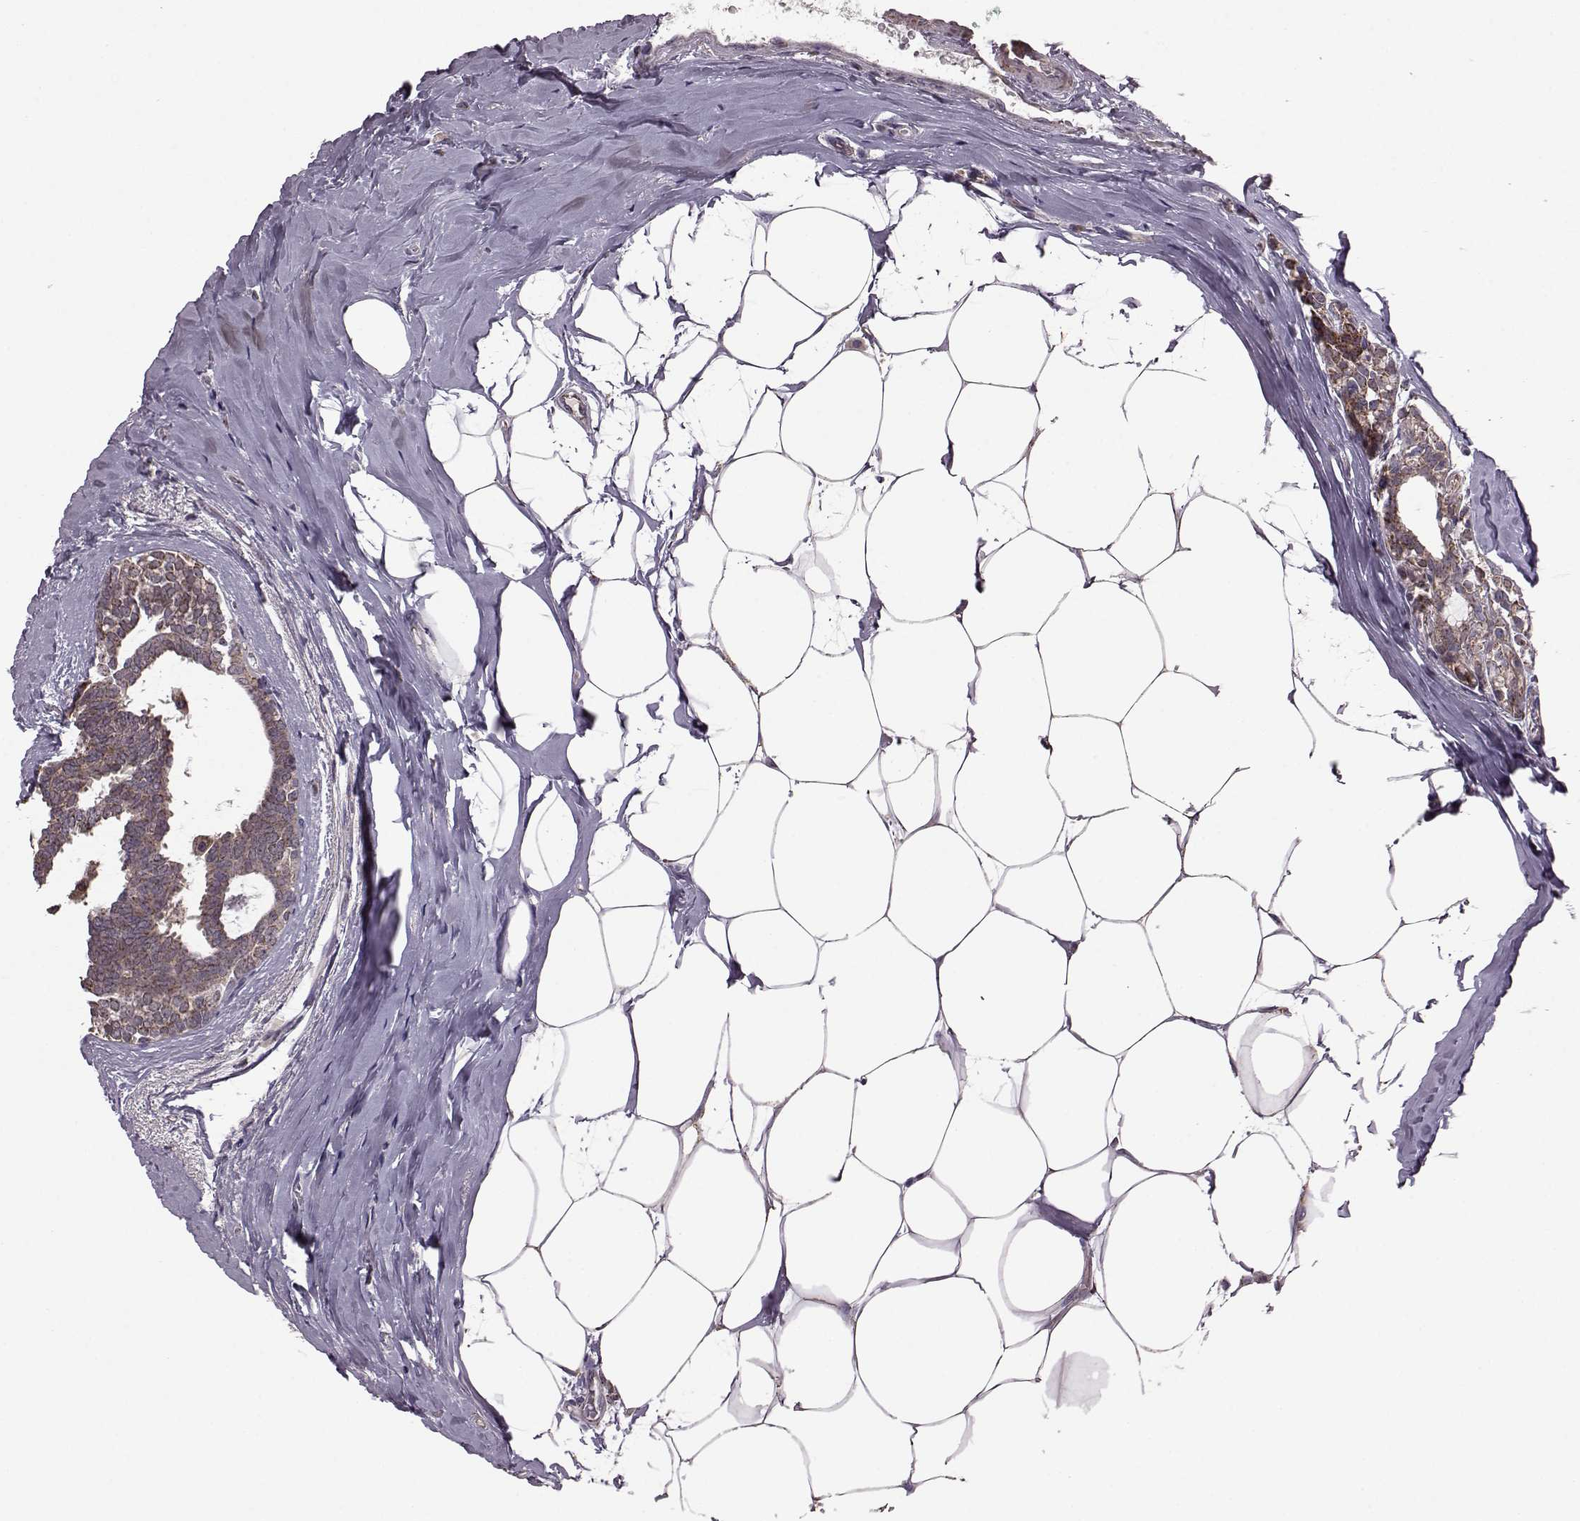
{"staining": {"intensity": "moderate", "quantity": ">75%", "location": "cytoplasmic/membranous"}, "tissue": "breast cancer", "cell_type": "Tumor cells", "image_type": "cancer", "snomed": [{"axis": "morphology", "description": "Intraductal carcinoma, in situ"}, {"axis": "morphology", "description": "Duct carcinoma"}, {"axis": "morphology", "description": "Lobular carcinoma, in situ"}, {"axis": "topography", "description": "Breast"}], "caption": "Breast cancer (intraductal carcinoma,  in situ) stained with DAB (3,3'-diaminobenzidine) IHC displays medium levels of moderate cytoplasmic/membranous positivity in about >75% of tumor cells.", "gene": "PUDP", "patient": {"sex": "female", "age": 44}}